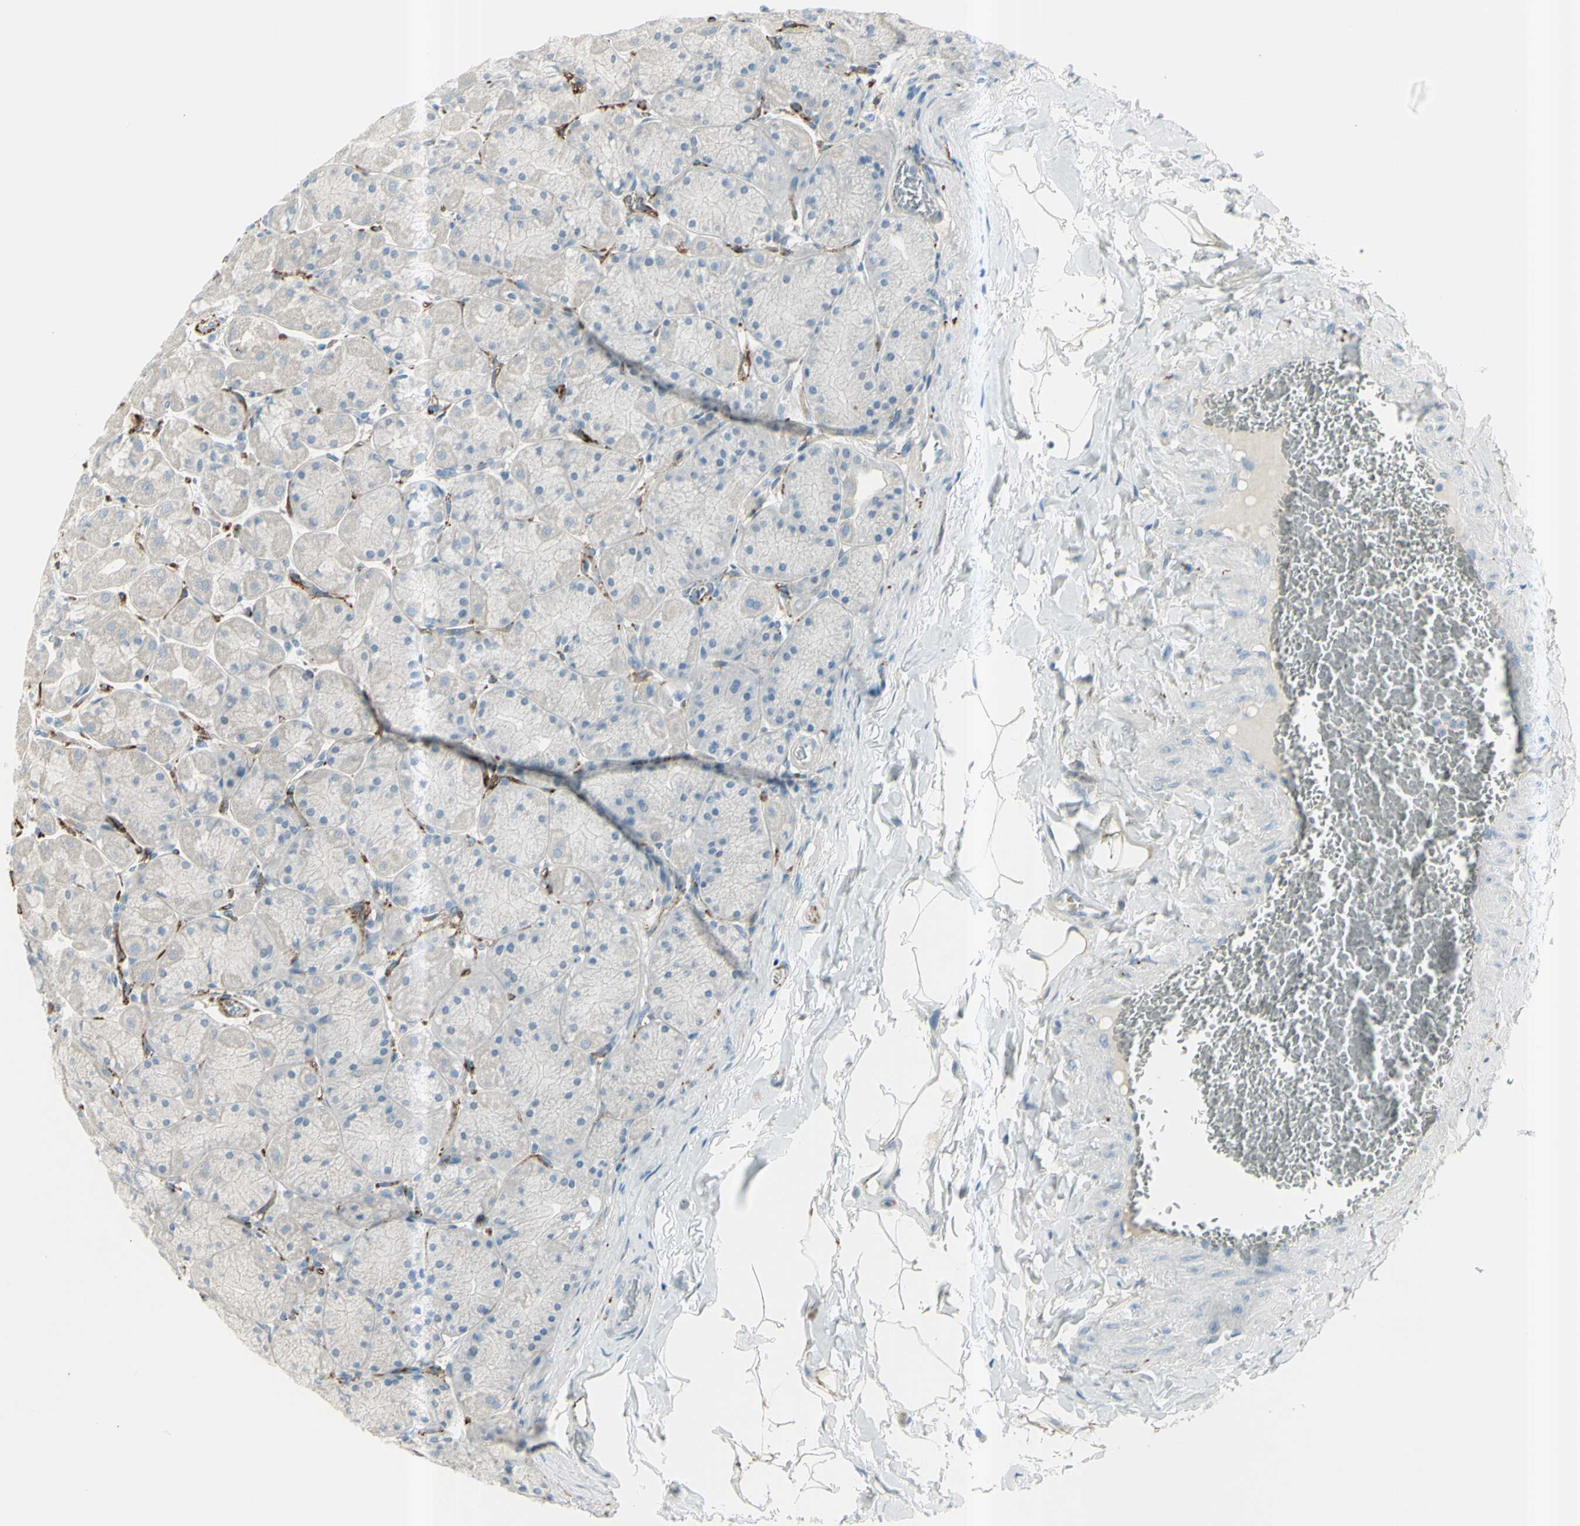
{"staining": {"intensity": "weak", "quantity": "<25%", "location": "cytoplasmic/membranous"}, "tissue": "stomach", "cell_type": "Glandular cells", "image_type": "normal", "snomed": [{"axis": "morphology", "description": "Normal tissue, NOS"}, {"axis": "topography", "description": "Stomach, upper"}], "caption": "This is a photomicrograph of immunohistochemistry (IHC) staining of unremarkable stomach, which shows no staining in glandular cells. (Stains: DAB IHC with hematoxylin counter stain, Microscopy: brightfield microscopy at high magnification).", "gene": "GPR34", "patient": {"sex": "female", "age": 56}}